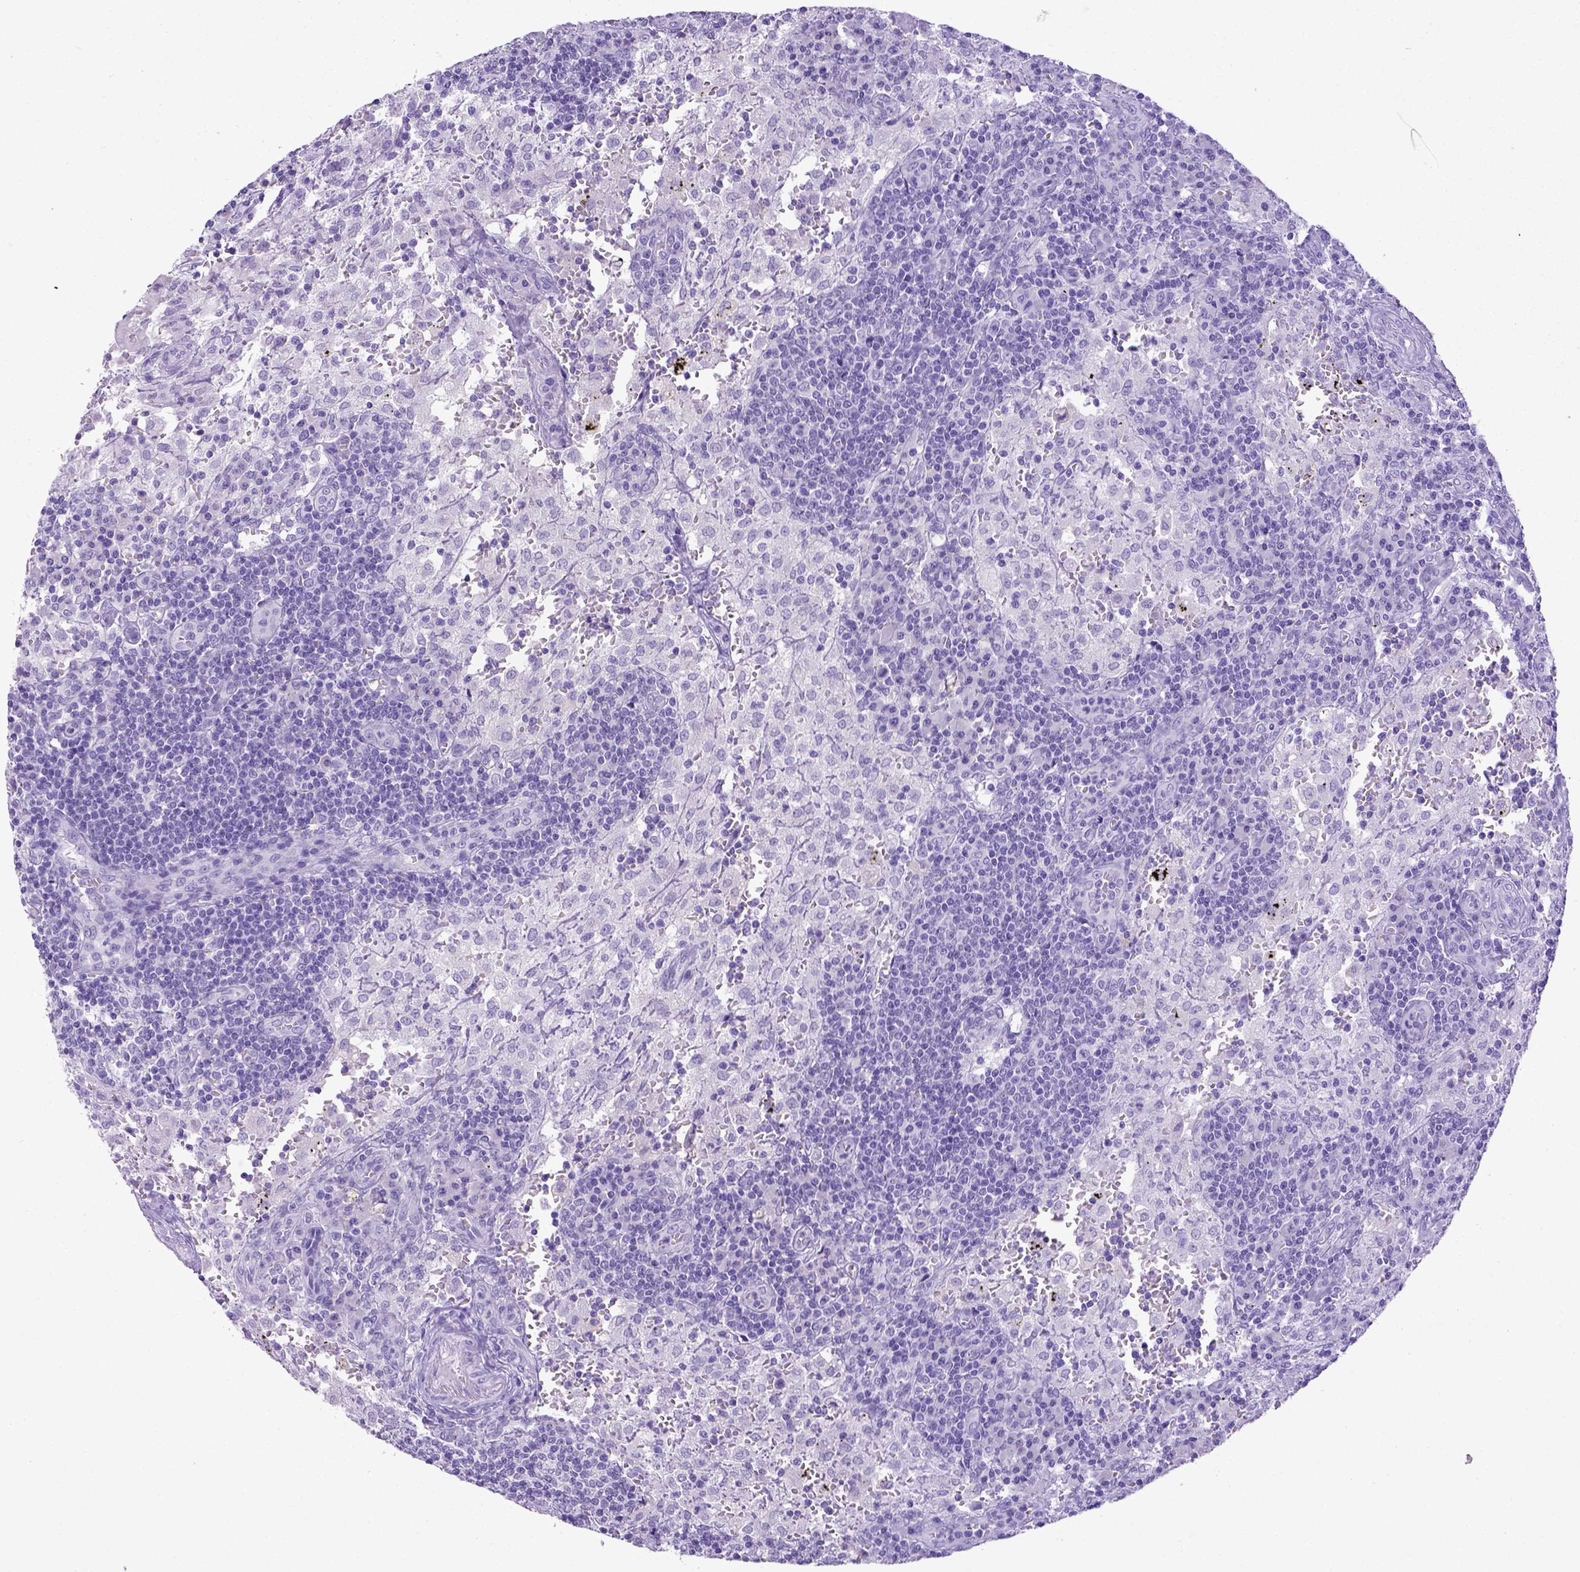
{"staining": {"intensity": "negative", "quantity": "none", "location": "none"}, "tissue": "lymph node", "cell_type": "Germinal center cells", "image_type": "normal", "snomed": [{"axis": "morphology", "description": "Normal tissue, NOS"}, {"axis": "topography", "description": "Lymph node"}], "caption": "An immunohistochemistry (IHC) photomicrograph of unremarkable lymph node is shown. There is no staining in germinal center cells of lymph node.", "gene": "ESR1", "patient": {"sex": "male", "age": 62}}